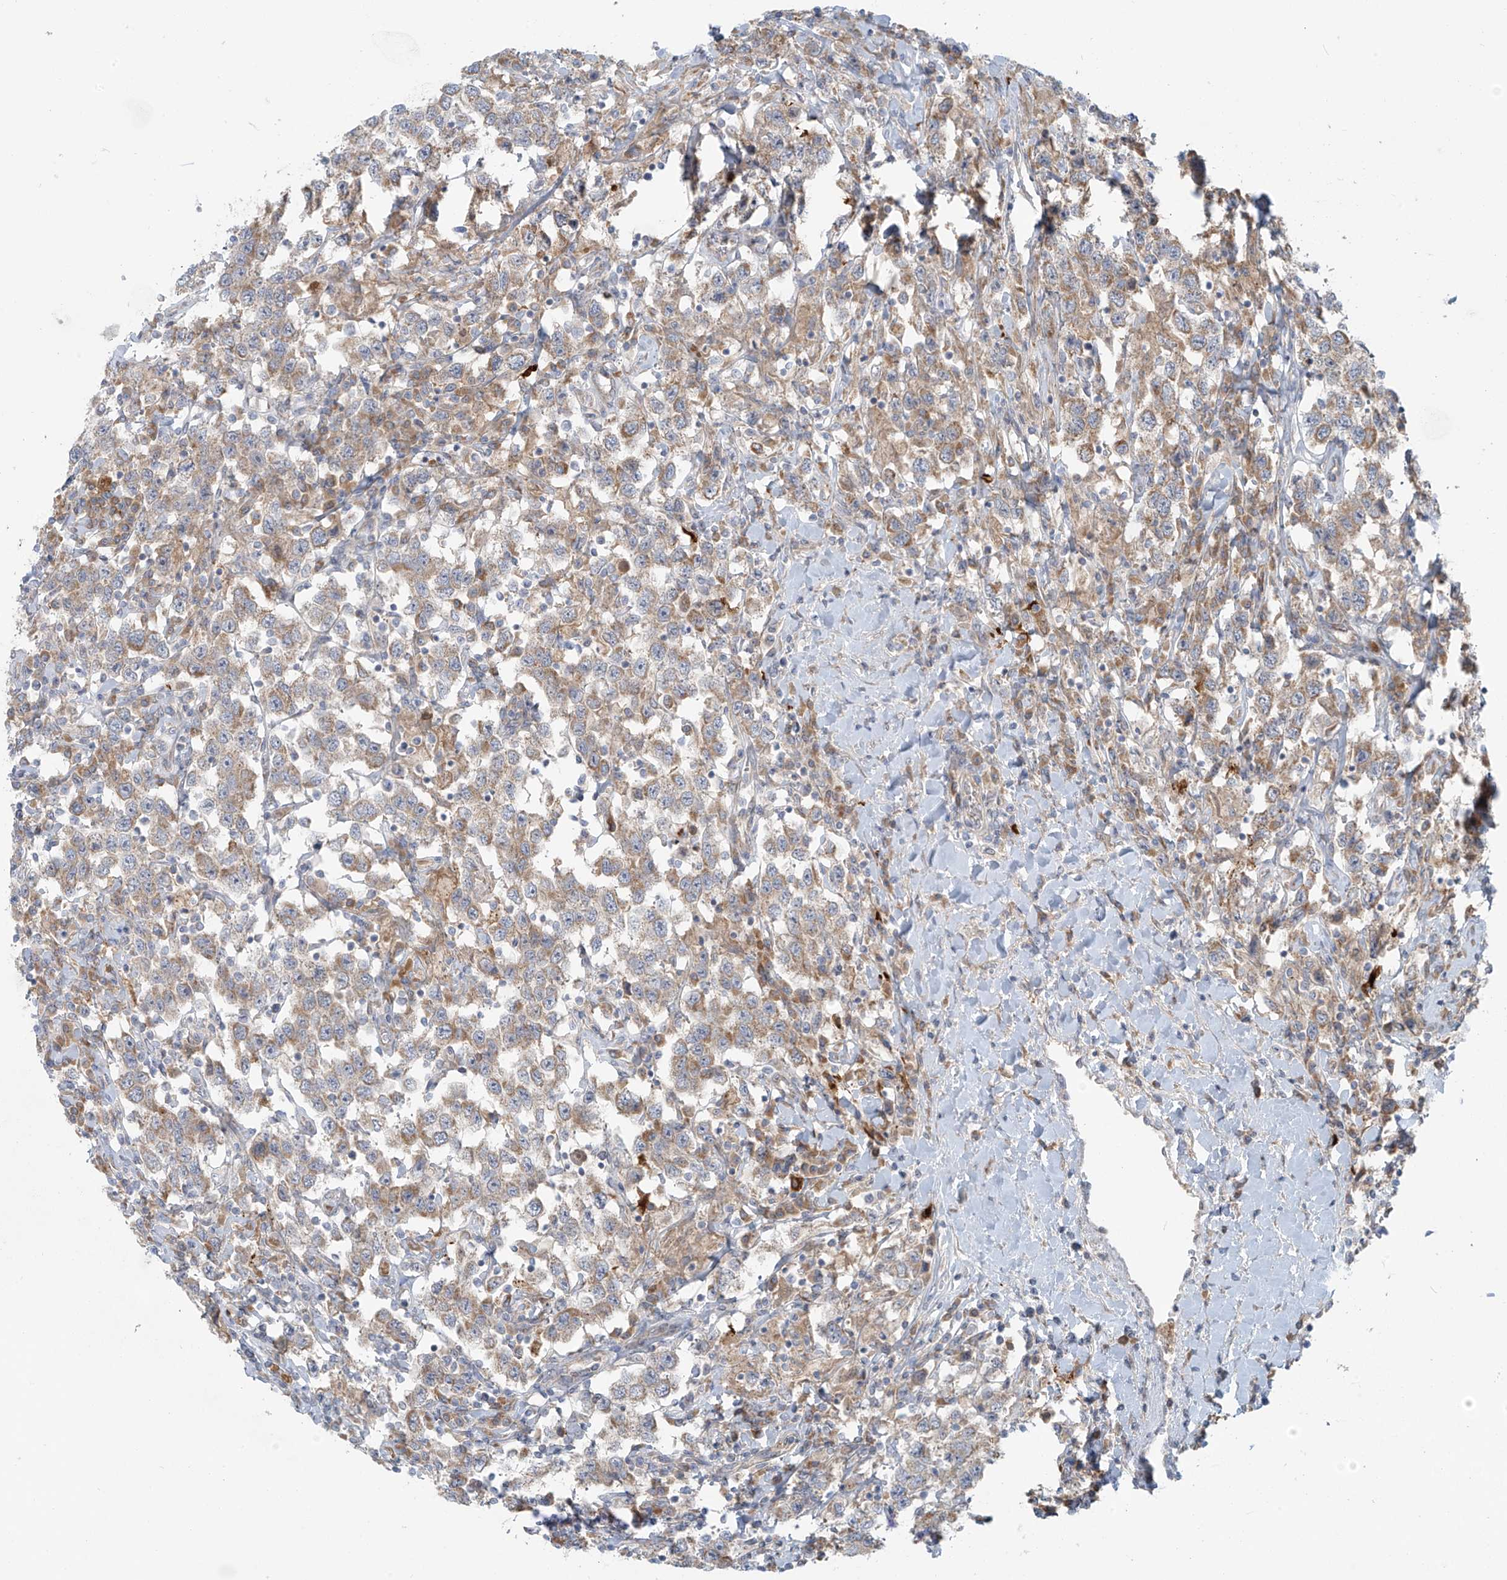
{"staining": {"intensity": "moderate", "quantity": ">75%", "location": "cytoplasmic/membranous"}, "tissue": "testis cancer", "cell_type": "Tumor cells", "image_type": "cancer", "snomed": [{"axis": "morphology", "description": "Seminoma, NOS"}, {"axis": "topography", "description": "Testis"}], "caption": "Protein analysis of seminoma (testis) tissue demonstrates moderate cytoplasmic/membranous staining in about >75% of tumor cells.", "gene": "LZTS3", "patient": {"sex": "male", "age": 41}}